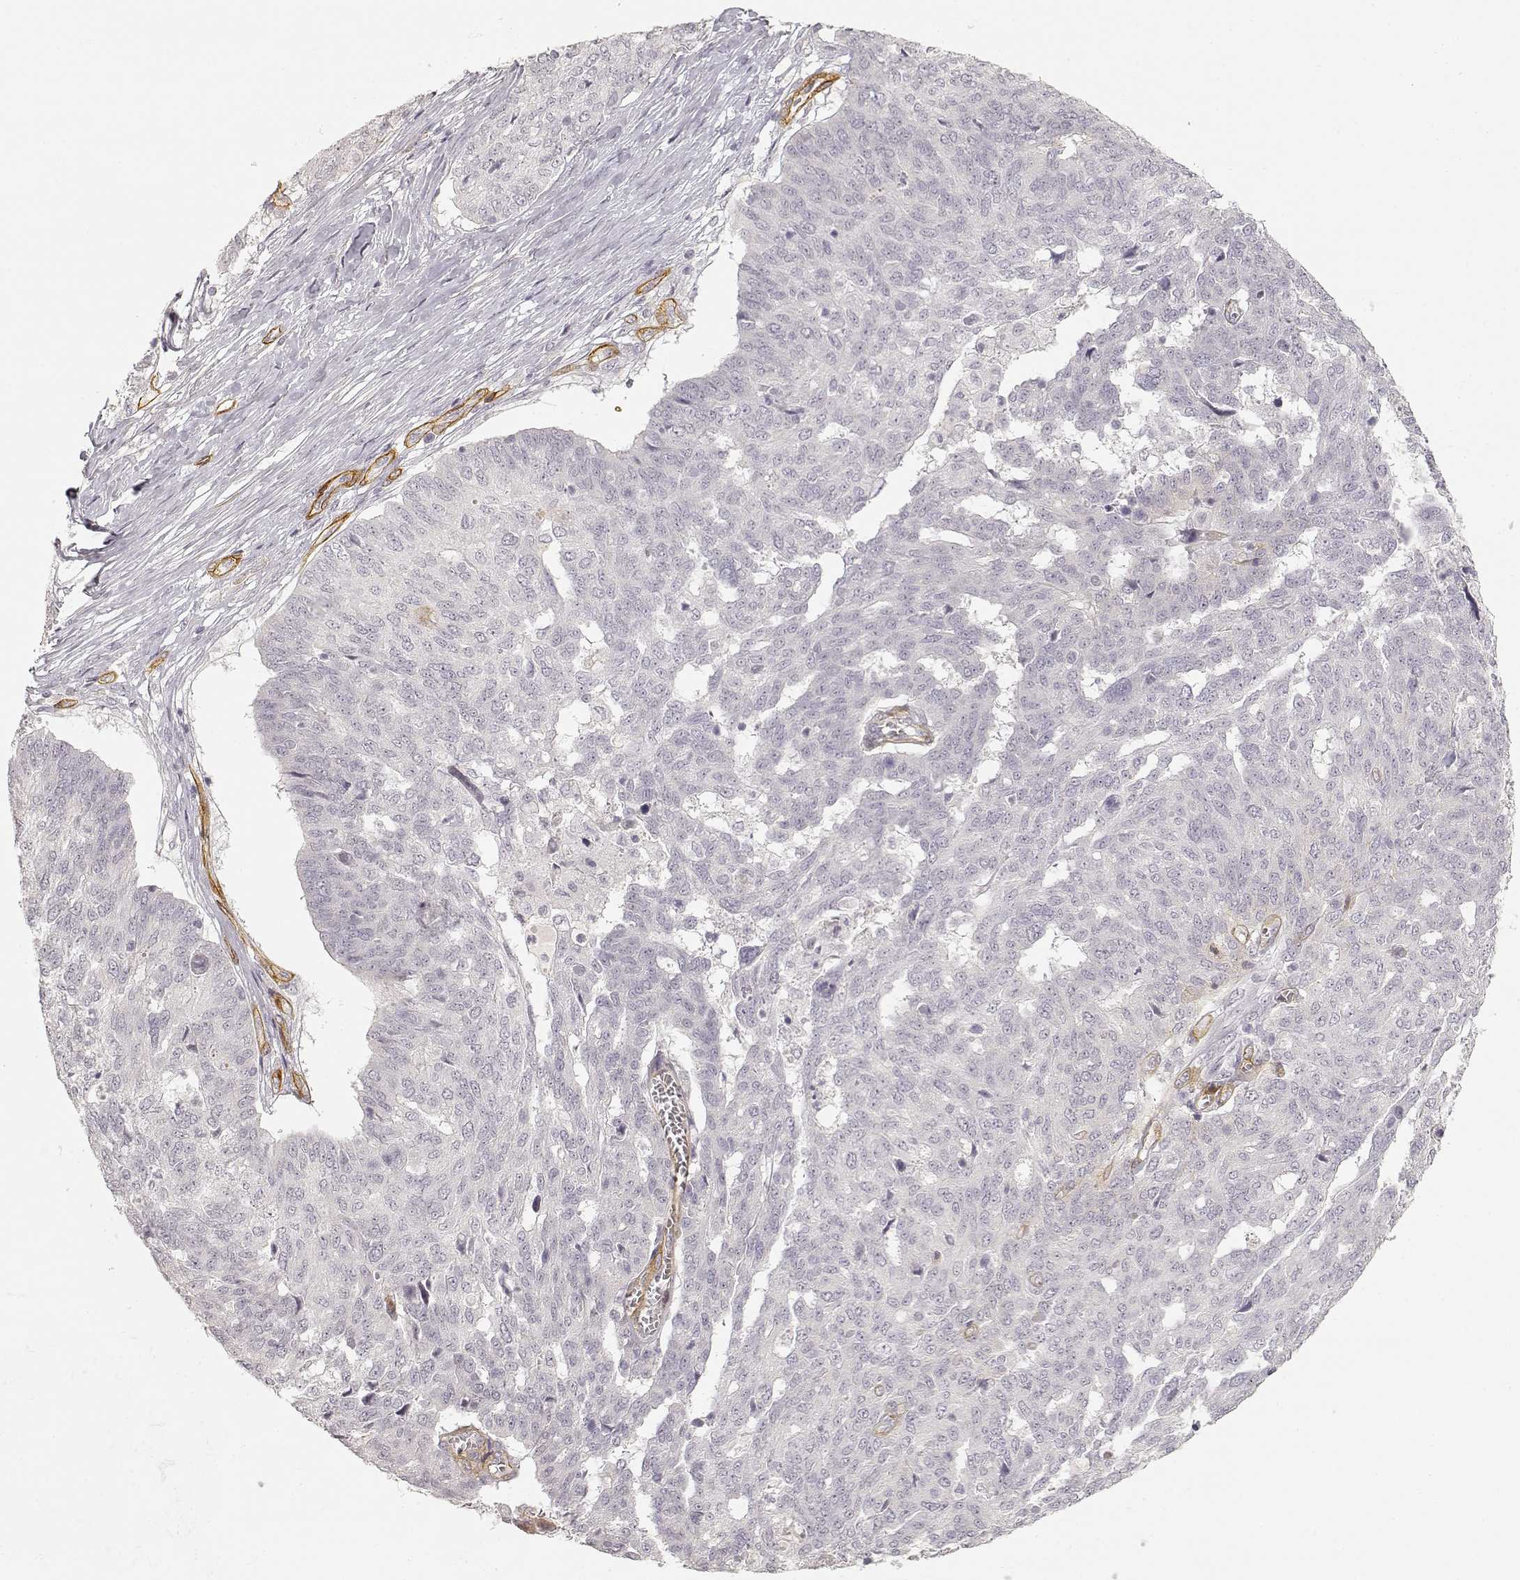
{"staining": {"intensity": "negative", "quantity": "none", "location": "none"}, "tissue": "ovarian cancer", "cell_type": "Tumor cells", "image_type": "cancer", "snomed": [{"axis": "morphology", "description": "Cystadenocarcinoma, serous, NOS"}, {"axis": "topography", "description": "Ovary"}], "caption": "Micrograph shows no protein positivity in tumor cells of ovarian cancer (serous cystadenocarcinoma) tissue. (DAB (3,3'-diaminobenzidine) IHC with hematoxylin counter stain).", "gene": "LAMA4", "patient": {"sex": "female", "age": 67}}